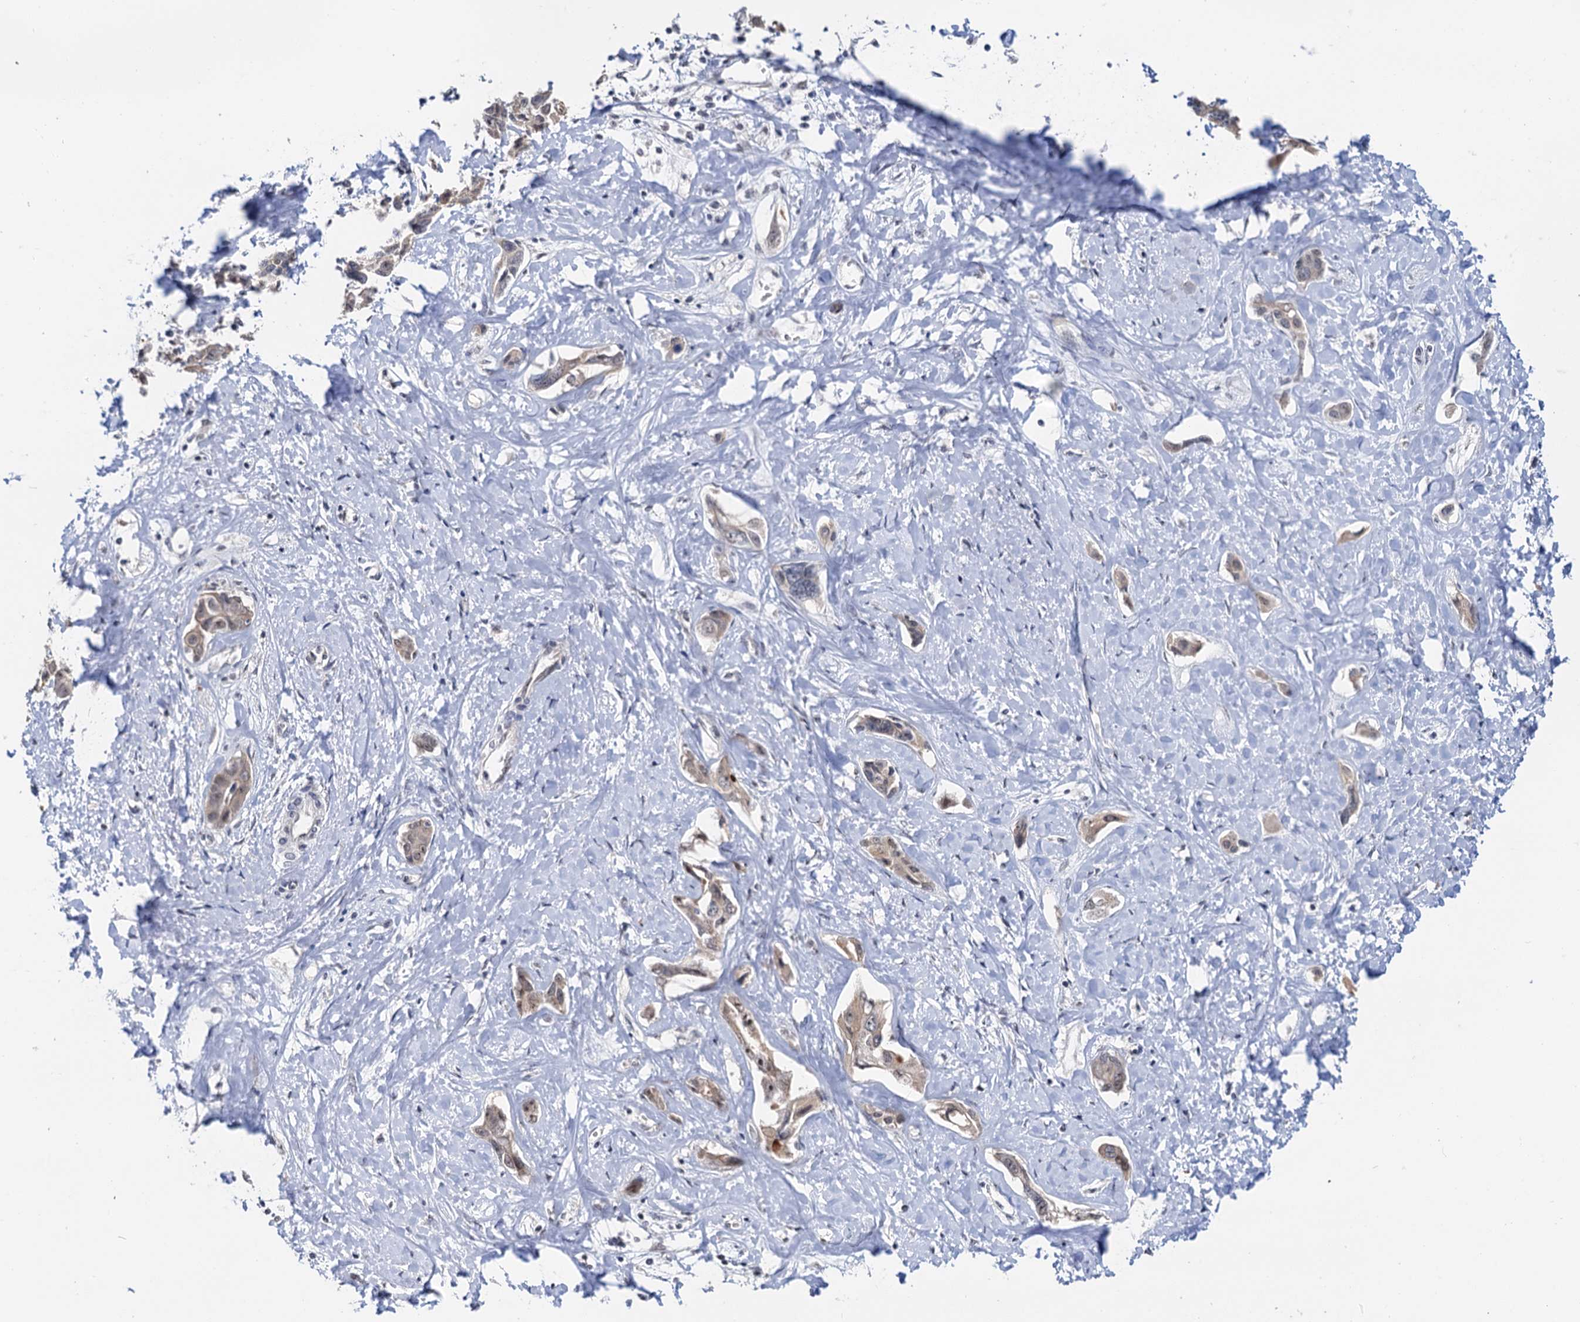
{"staining": {"intensity": "weak", "quantity": "25%-75%", "location": "cytoplasmic/membranous,nuclear"}, "tissue": "liver cancer", "cell_type": "Tumor cells", "image_type": "cancer", "snomed": [{"axis": "morphology", "description": "Cholangiocarcinoma"}, {"axis": "topography", "description": "Liver"}], "caption": "Immunohistochemical staining of liver cancer (cholangiocarcinoma) demonstrates low levels of weak cytoplasmic/membranous and nuclear expression in about 25%-75% of tumor cells. (Brightfield microscopy of DAB IHC at high magnification).", "gene": "NAT10", "patient": {"sex": "male", "age": 59}}